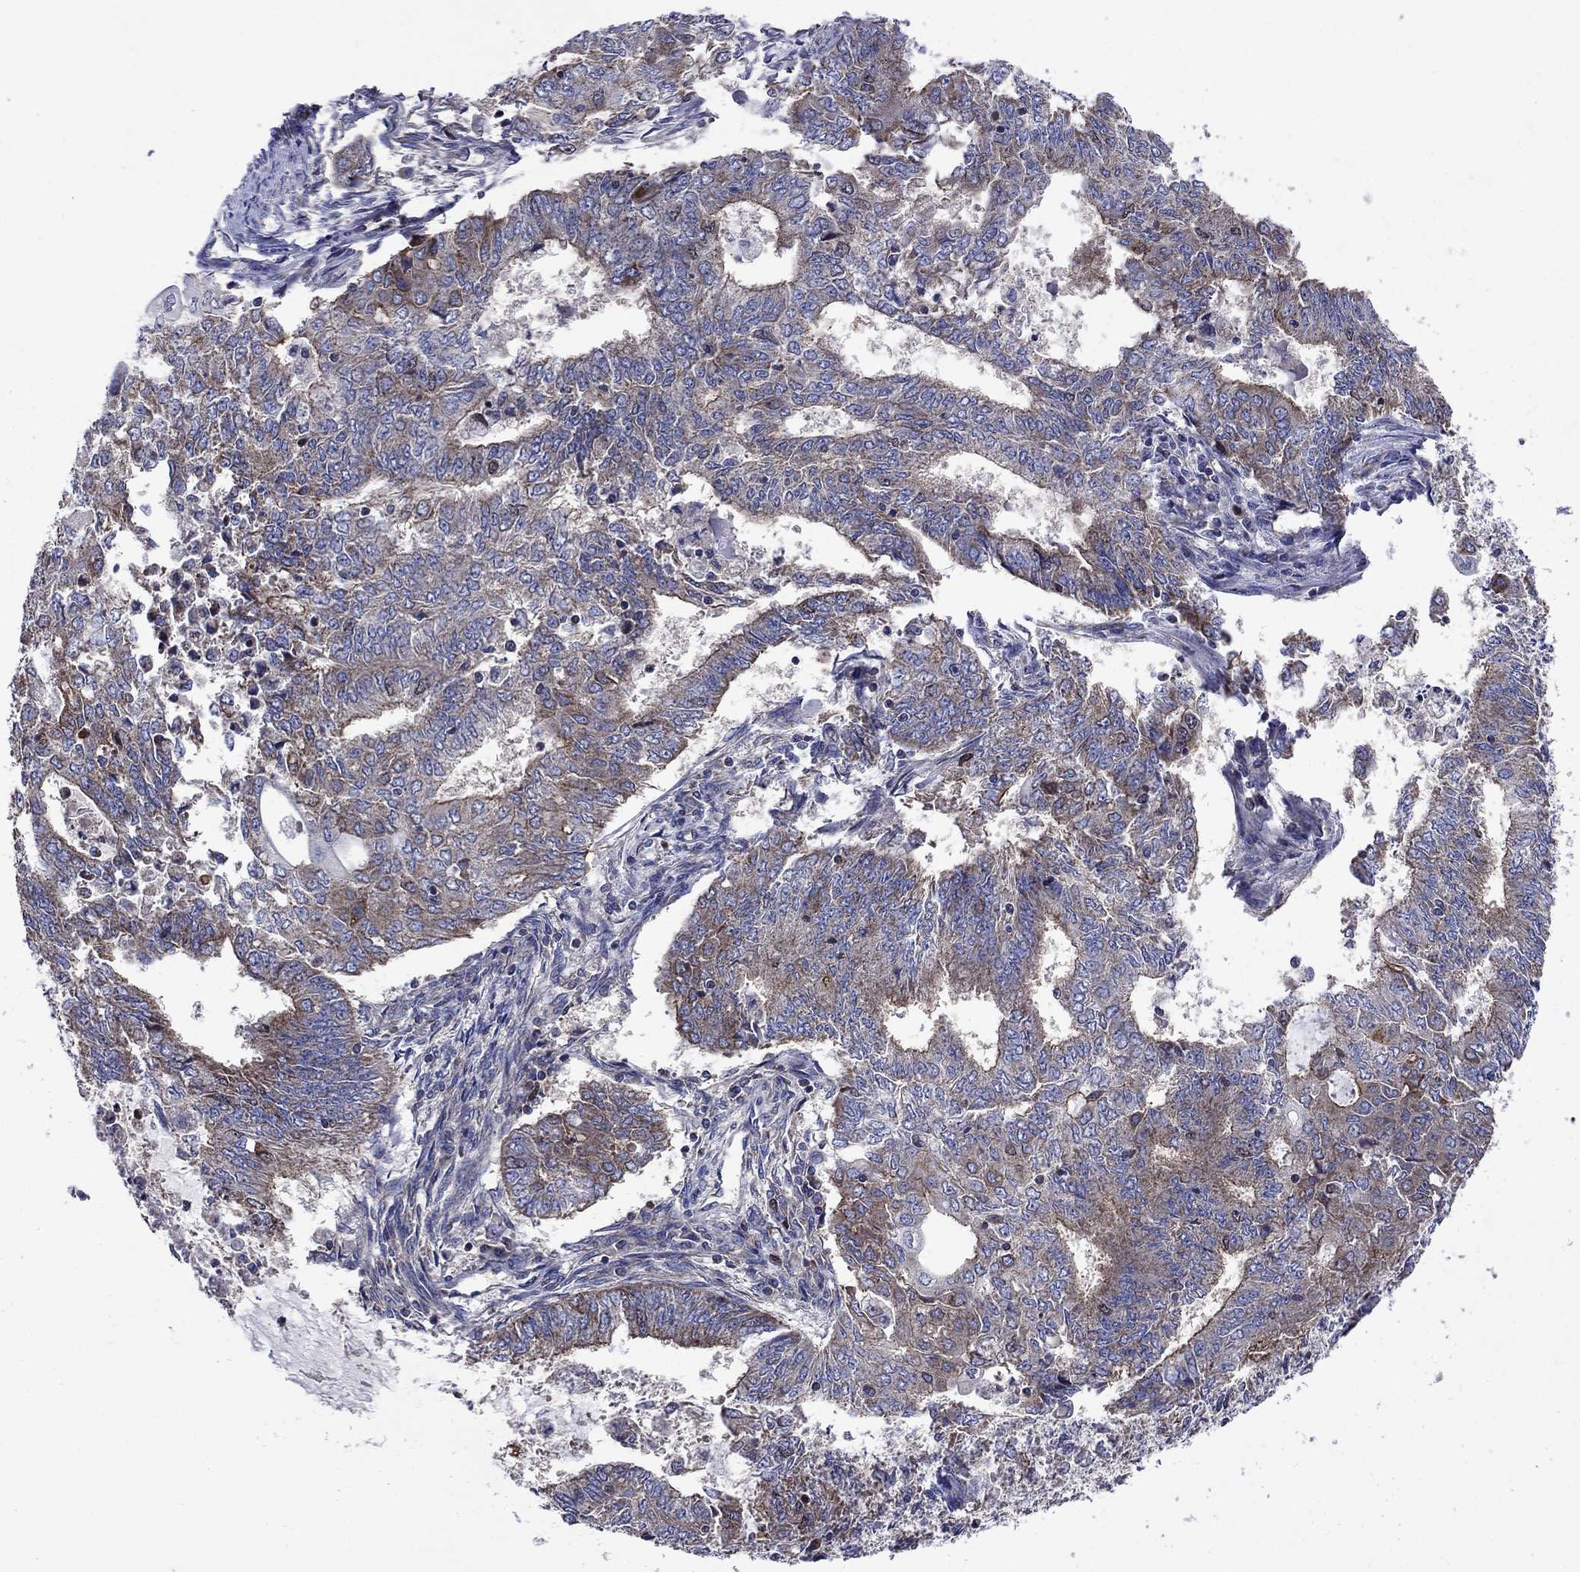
{"staining": {"intensity": "moderate", "quantity": "<25%", "location": "cytoplasmic/membranous"}, "tissue": "endometrial cancer", "cell_type": "Tumor cells", "image_type": "cancer", "snomed": [{"axis": "morphology", "description": "Adenocarcinoma, NOS"}, {"axis": "topography", "description": "Endometrium"}], "caption": "DAB immunohistochemical staining of adenocarcinoma (endometrial) shows moderate cytoplasmic/membranous protein staining in approximately <25% of tumor cells. The staining was performed using DAB (3,3'-diaminobenzidine), with brown indicating positive protein expression. Nuclei are stained blue with hematoxylin.", "gene": "KIF22", "patient": {"sex": "female", "age": 62}}